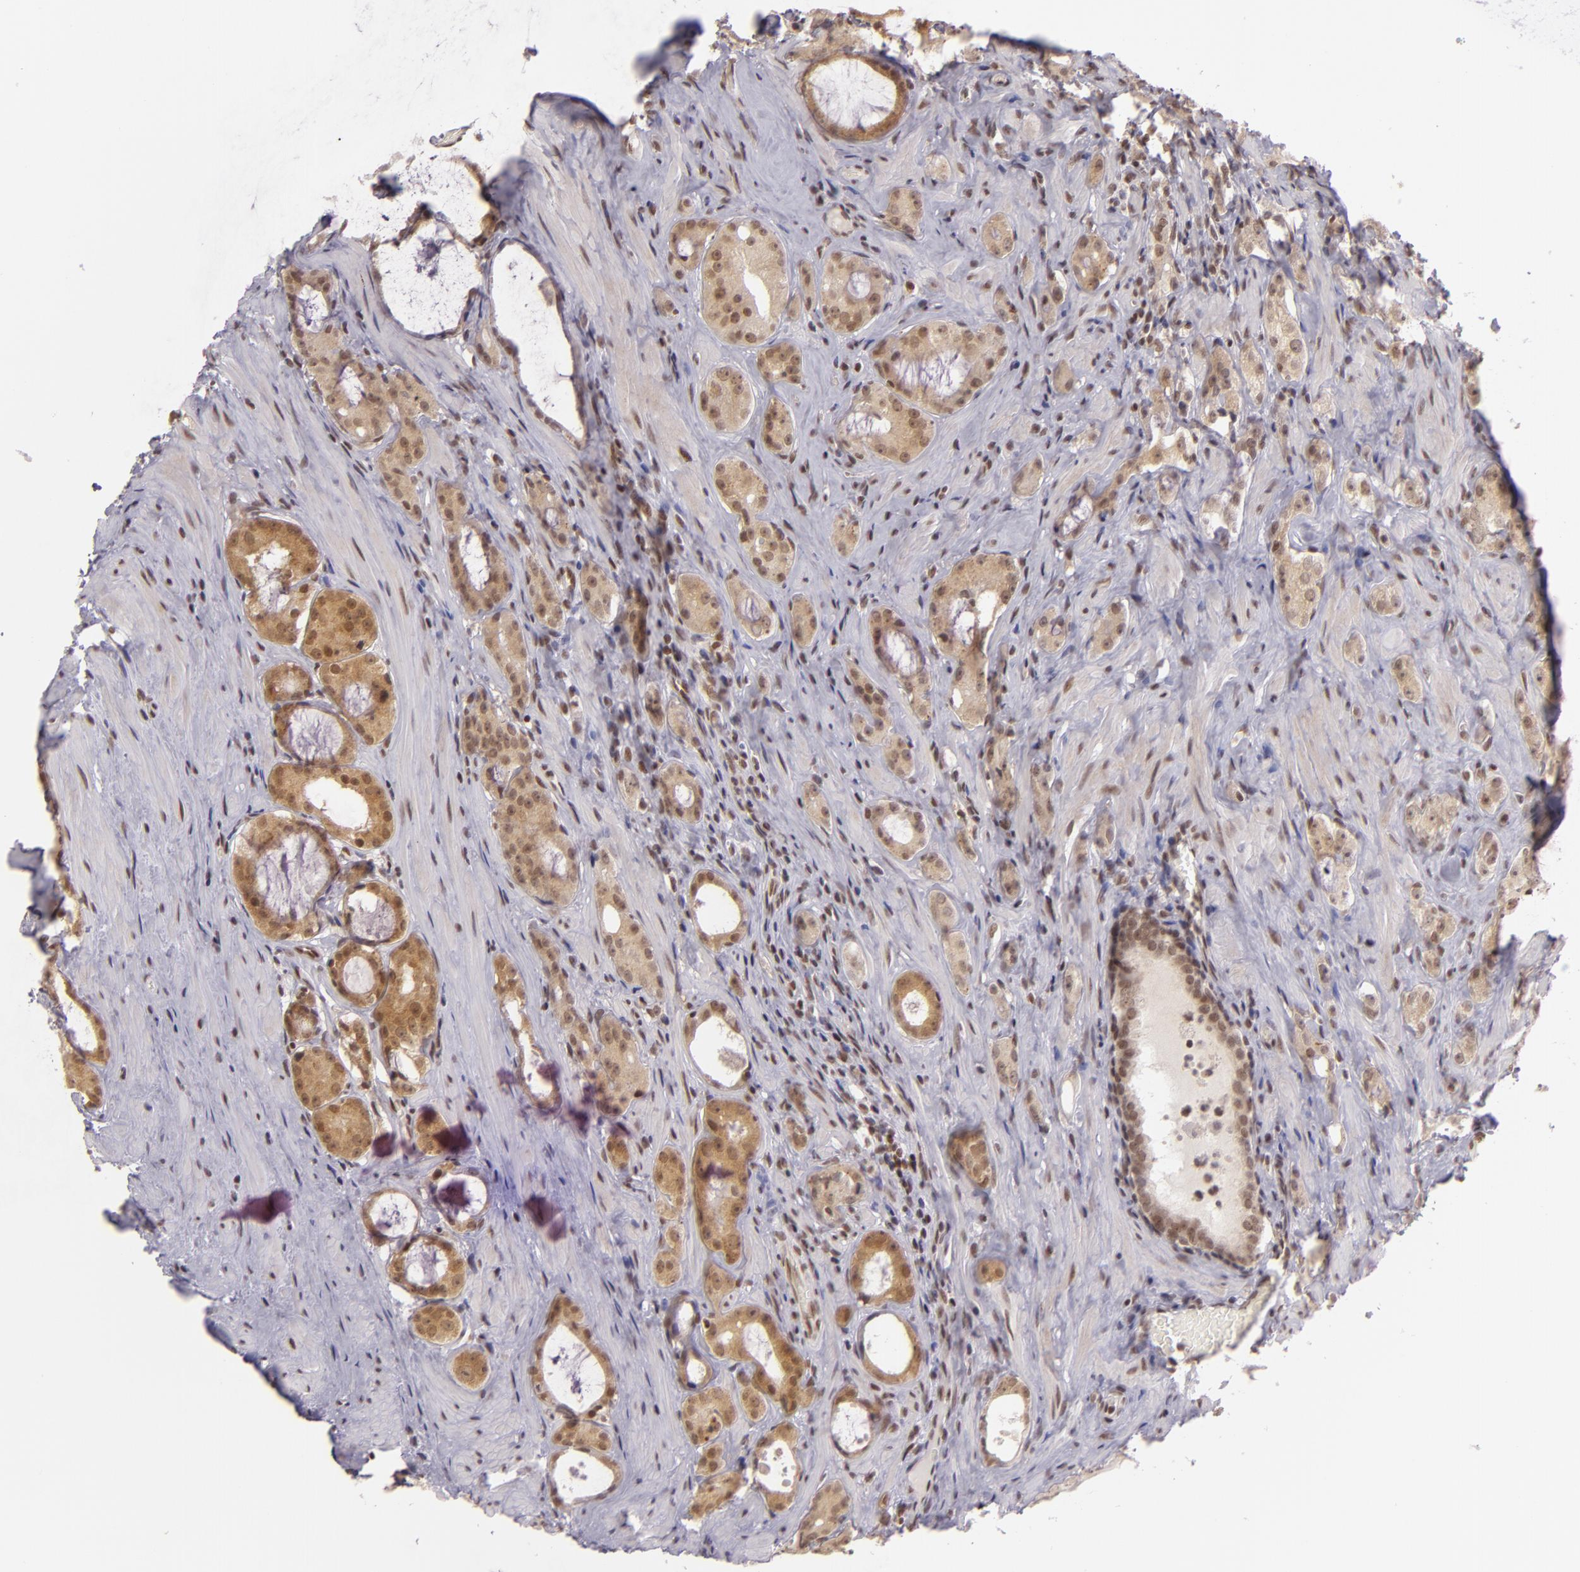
{"staining": {"intensity": "moderate", "quantity": "25%-75%", "location": "cytoplasmic/membranous,nuclear"}, "tissue": "prostate cancer", "cell_type": "Tumor cells", "image_type": "cancer", "snomed": [{"axis": "morphology", "description": "Adenocarcinoma, Medium grade"}, {"axis": "topography", "description": "Prostate"}], "caption": "Immunohistochemical staining of medium-grade adenocarcinoma (prostate) shows medium levels of moderate cytoplasmic/membranous and nuclear protein staining in approximately 25%-75% of tumor cells. The staining was performed using DAB, with brown indicating positive protein expression. Nuclei are stained blue with hematoxylin.", "gene": "ZFX", "patient": {"sex": "male", "age": 73}}